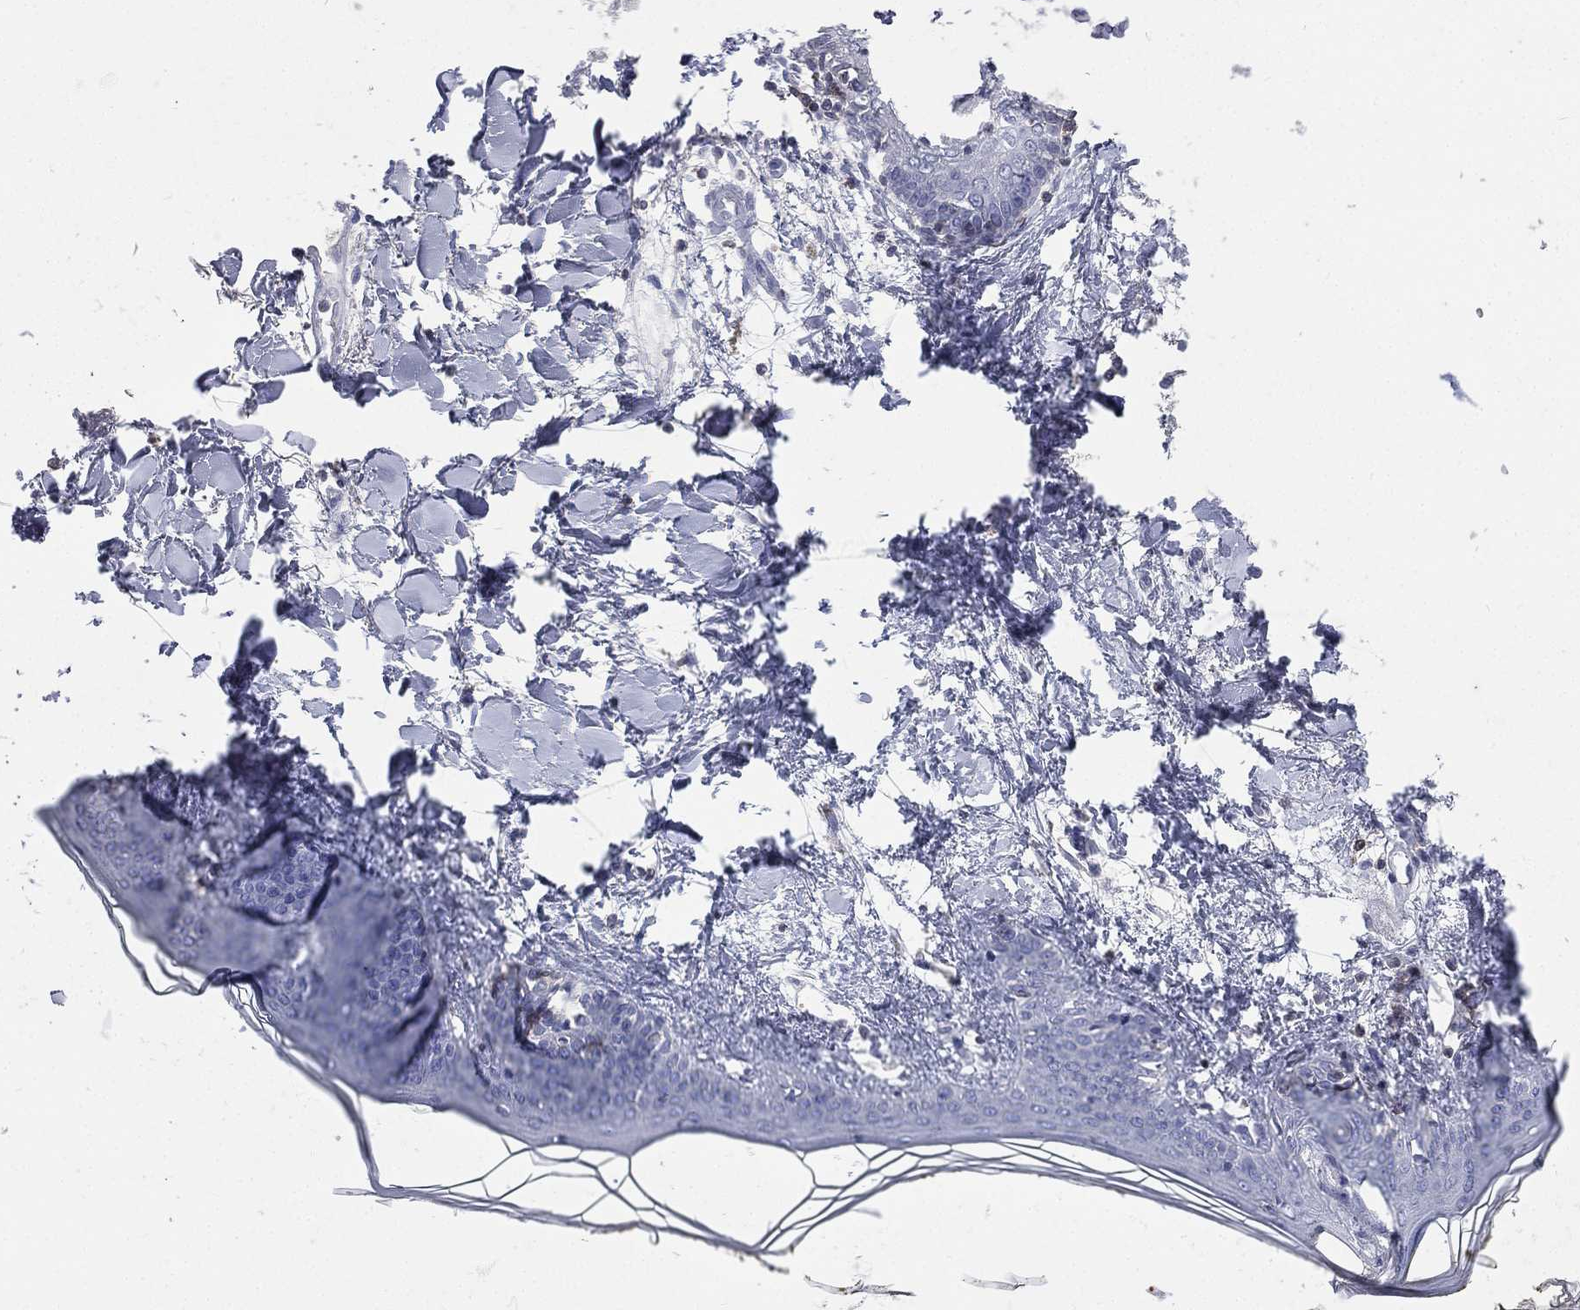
{"staining": {"intensity": "negative", "quantity": "none", "location": "none"}, "tissue": "skin", "cell_type": "Fibroblasts", "image_type": "normal", "snomed": [{"axis": "morphology", "description": "Normal tissue, NOS"}, {"axis": "morphology", "description": "Malignant melanoma, NOS"}, {"axis": "topography", "description": "Skin"}], "caption": "Immunohistochemistry (IHC) micrograph of benign skin: skin stained with DAB exhibits no significant protein positivity in fibroblasts. (Immunohistochemistry, brightfield microscopy, high magnification).", "gene": "CD3D", "patient": {"sex": "female", "age": 34}}